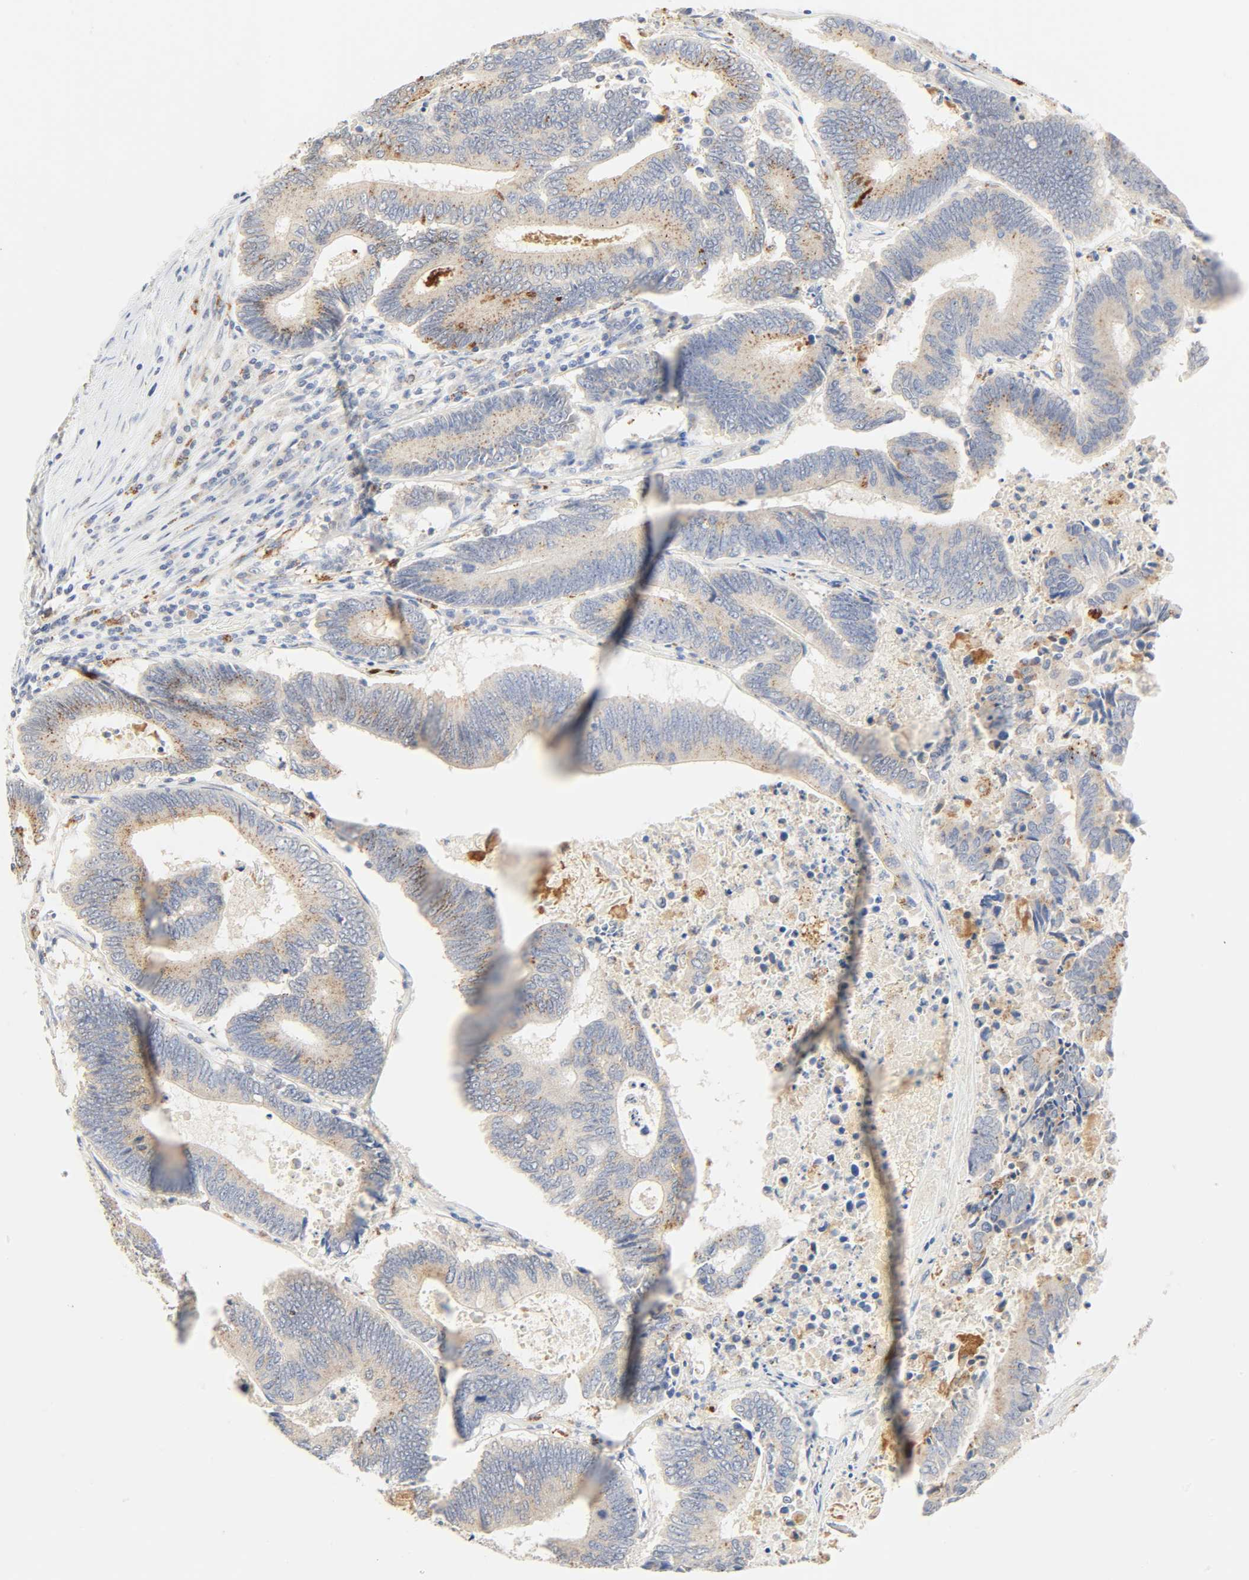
{"staining": {"intensity": "moderate", "quantity": ">75%", "location": "cytoplasmic/membranous"}, "tissue": "colorectal cancer", "cell_type": "Tumor cells", "image_type": "cancer", "snomed": [{"axis": "morphology", "description": "Adenocarcinoma, NOS"}, {"axis": "topography", "description": "Colon"}], "caption": "Colorectal cancer tissue shows moderate cytoplasmic/membranous positivity in about >75% of tumor cells", "gene": "CAMK2A", "patient": {"sex": "female", "age": 78}}